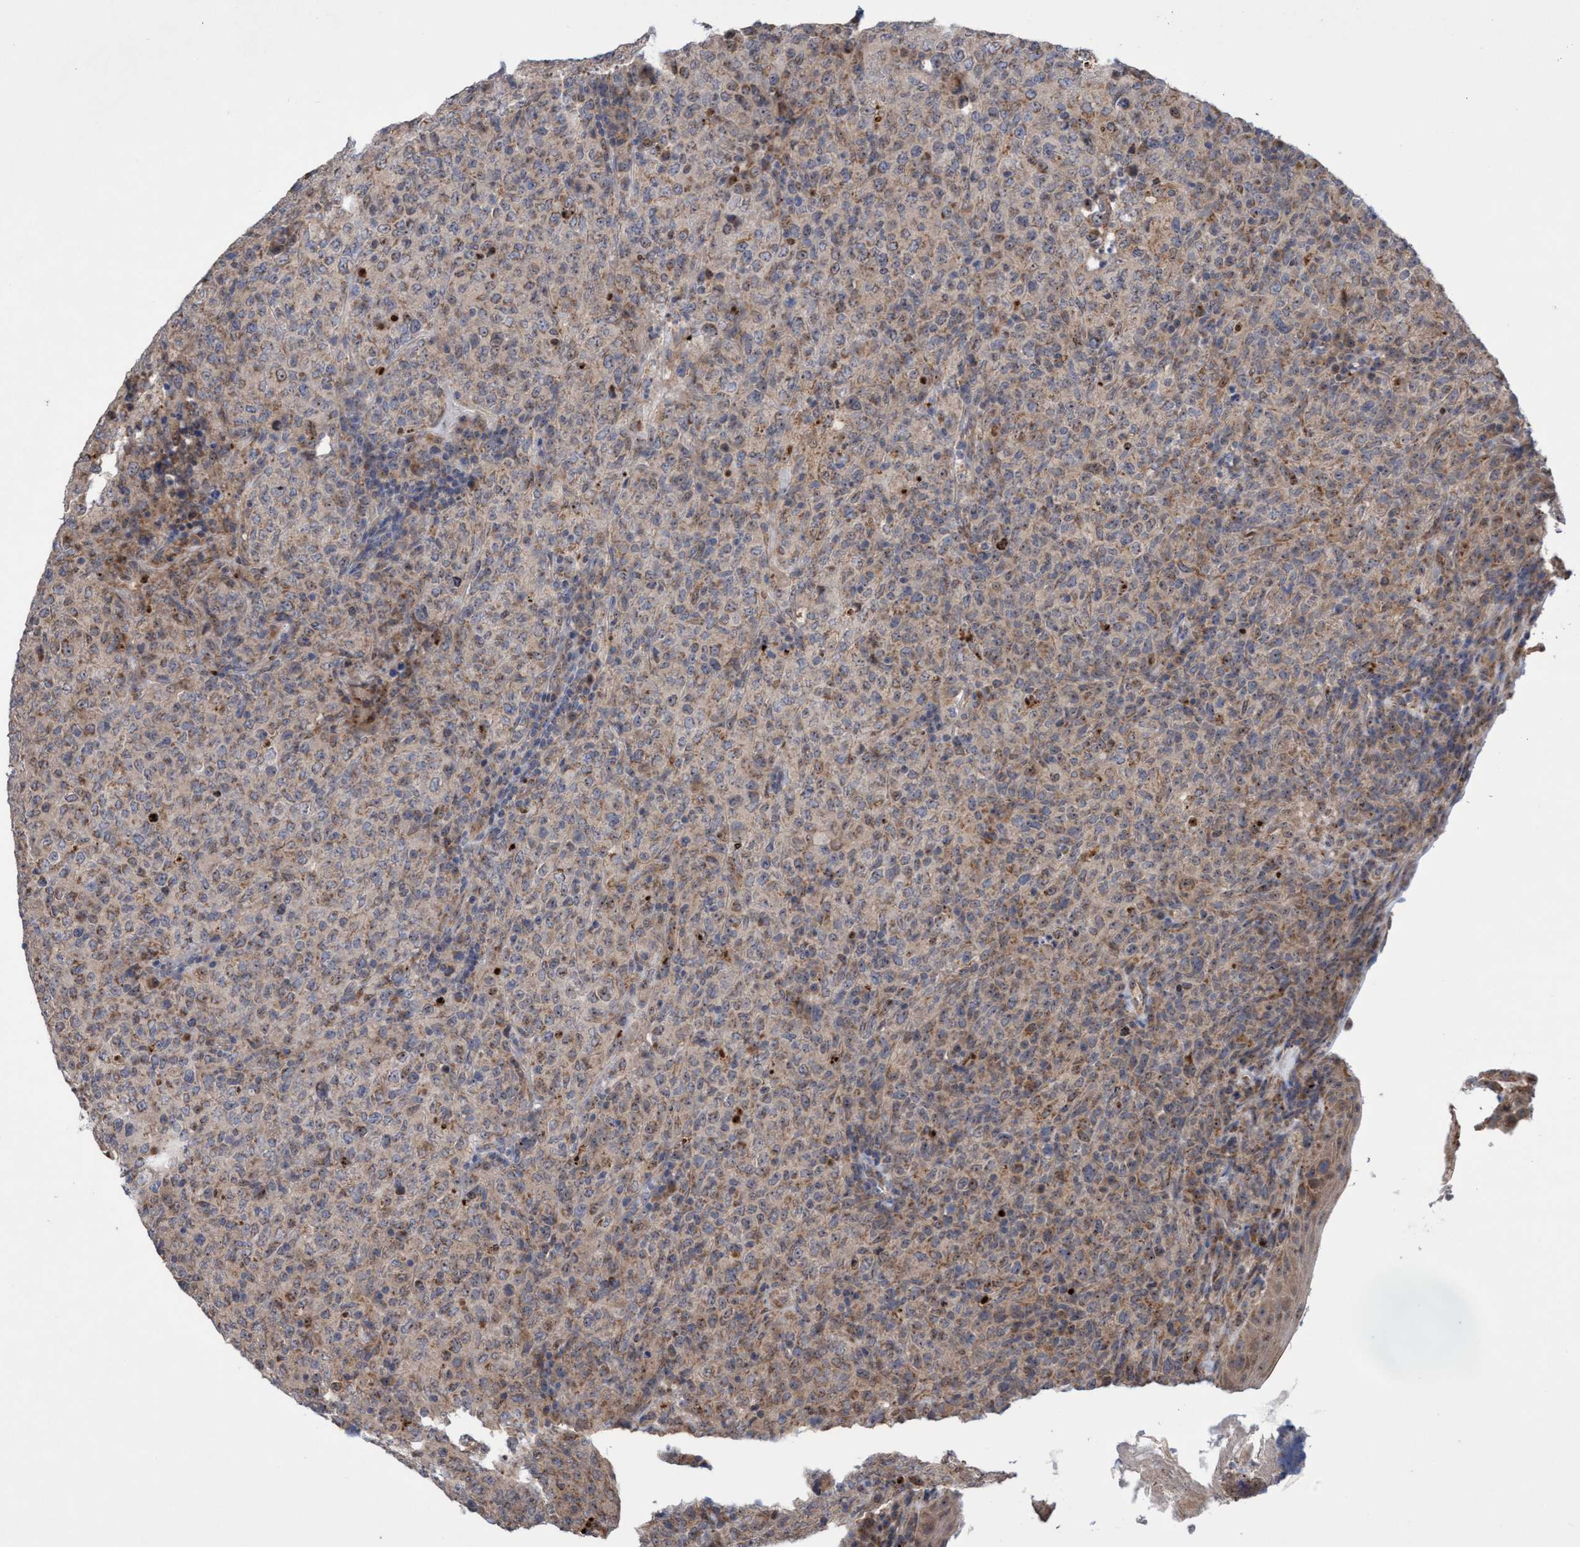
{"staining": {"intensity": "moderate", "quantity": ">75%", "location": "cytoplasmic/membranous,nuclear"}, "tissue": "lymphoma", "cell_type": "Tumor cells", "image_type": "cancer", "snomed": [{"axis": "morphology", "description": "Malignant lymphoma, non-Hodgkin's type, High grade"}, {"axis": "topography", "description": "Tonsil"}], "caption": "An immunohistochemistry (IHC) histopathology image of tumor tissue is shown. Protein staining in brown labels moderate cytoplasmic/membranous and nuclear positivity in lymphoma within tumor cells.", "gene": "P2RY14", "patient": {"sex": "female", "age": 36}}